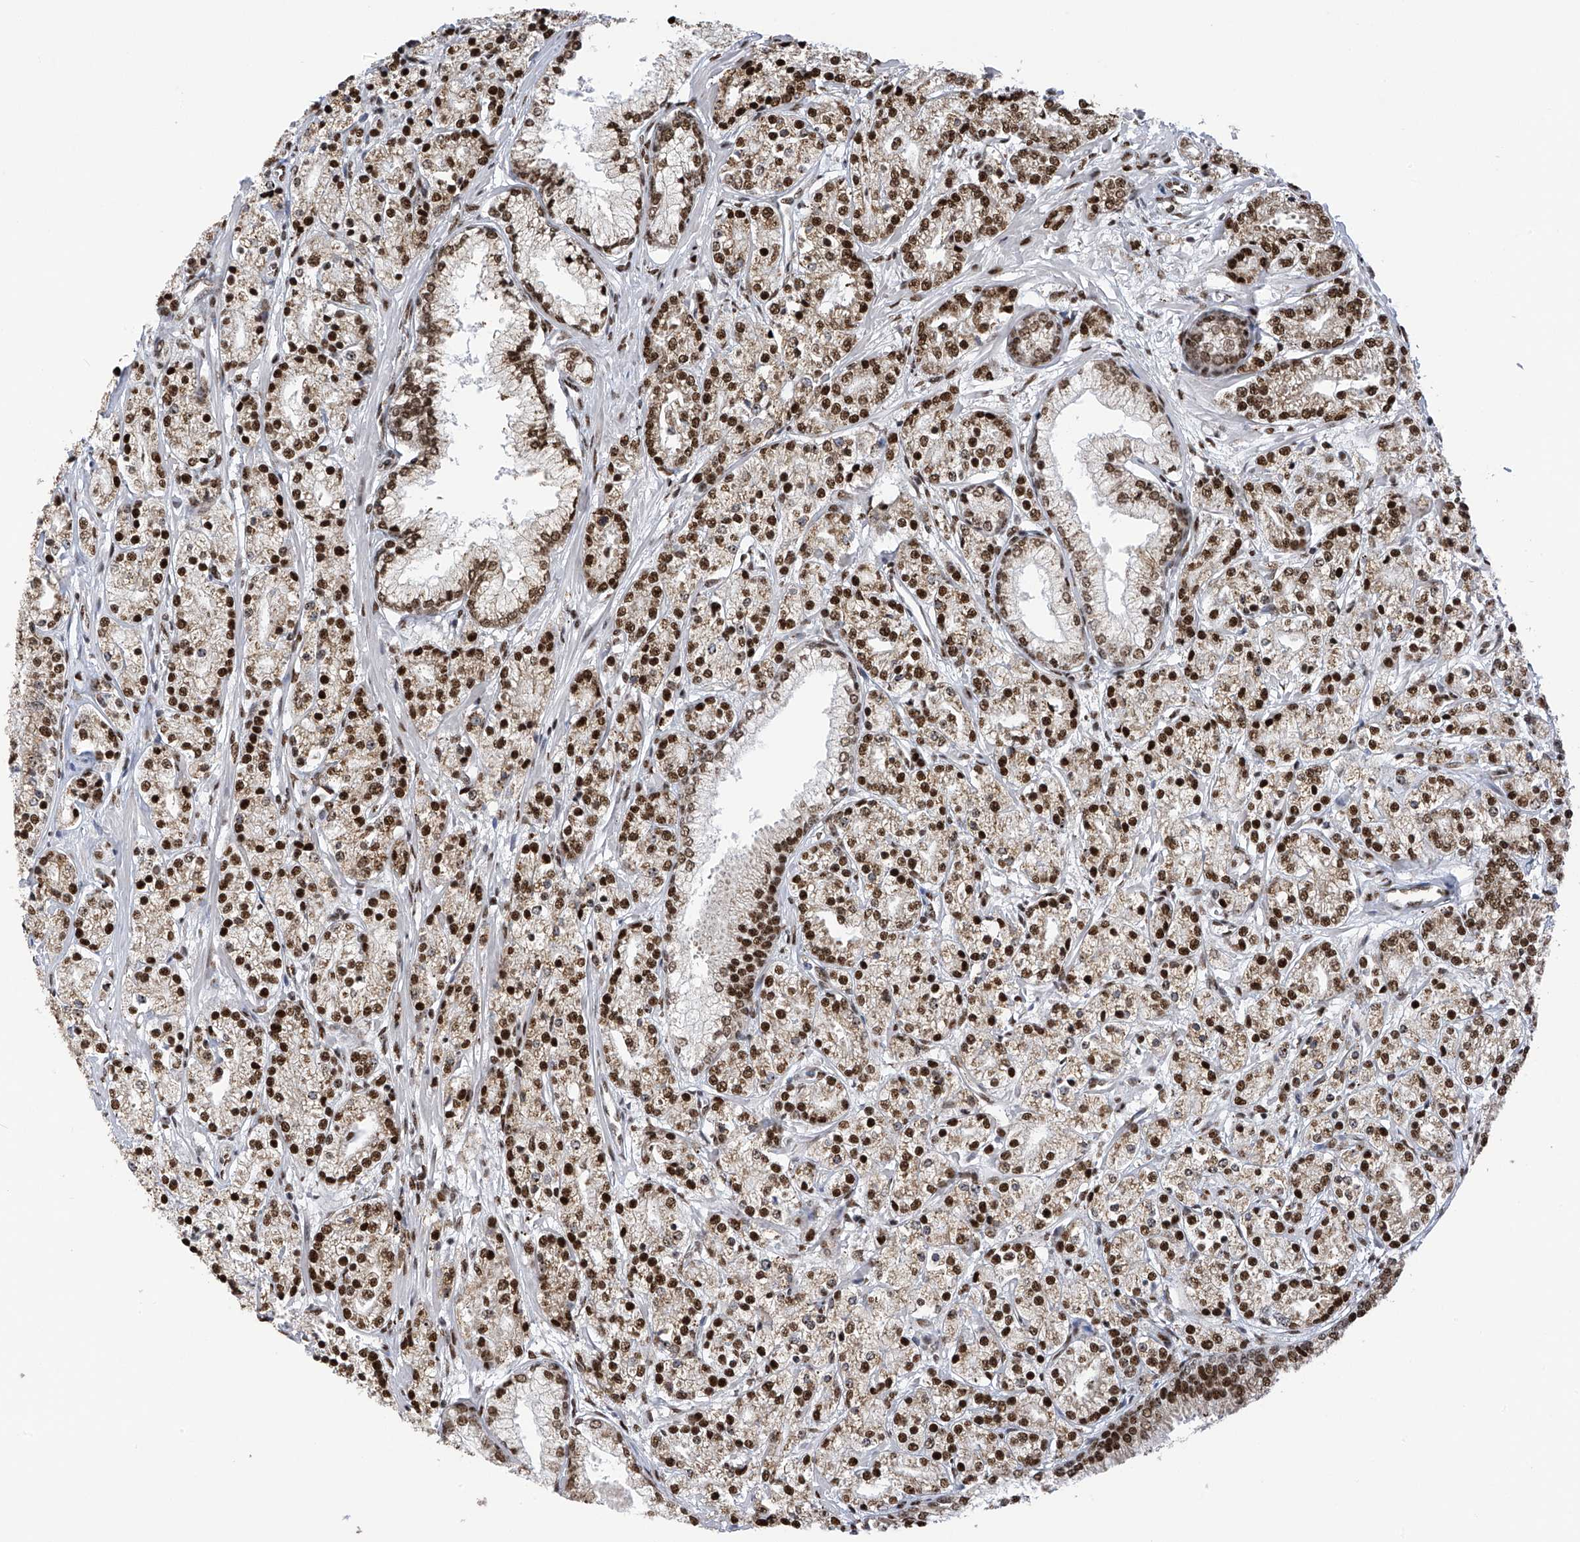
{"staining": {"intensity": "strong", "quantity": ">75%", "location": "nuclear"}, "tissue": "prostate cancer", "cell_type": "Tumor cells", "image_type": "cancer", "snomed": [{"axis": "morphology", "description": "Adenocarcinoma, High grade"}, {"axis": "topography", "description": "Prostate"}], "caption": "Human prostate cancer stained for a protein (brown) shows strong nuclear positive expression in approximately >75% of tumor cells.", "gene": "APLF", "patient": {"sex": "male", "age": 69}}